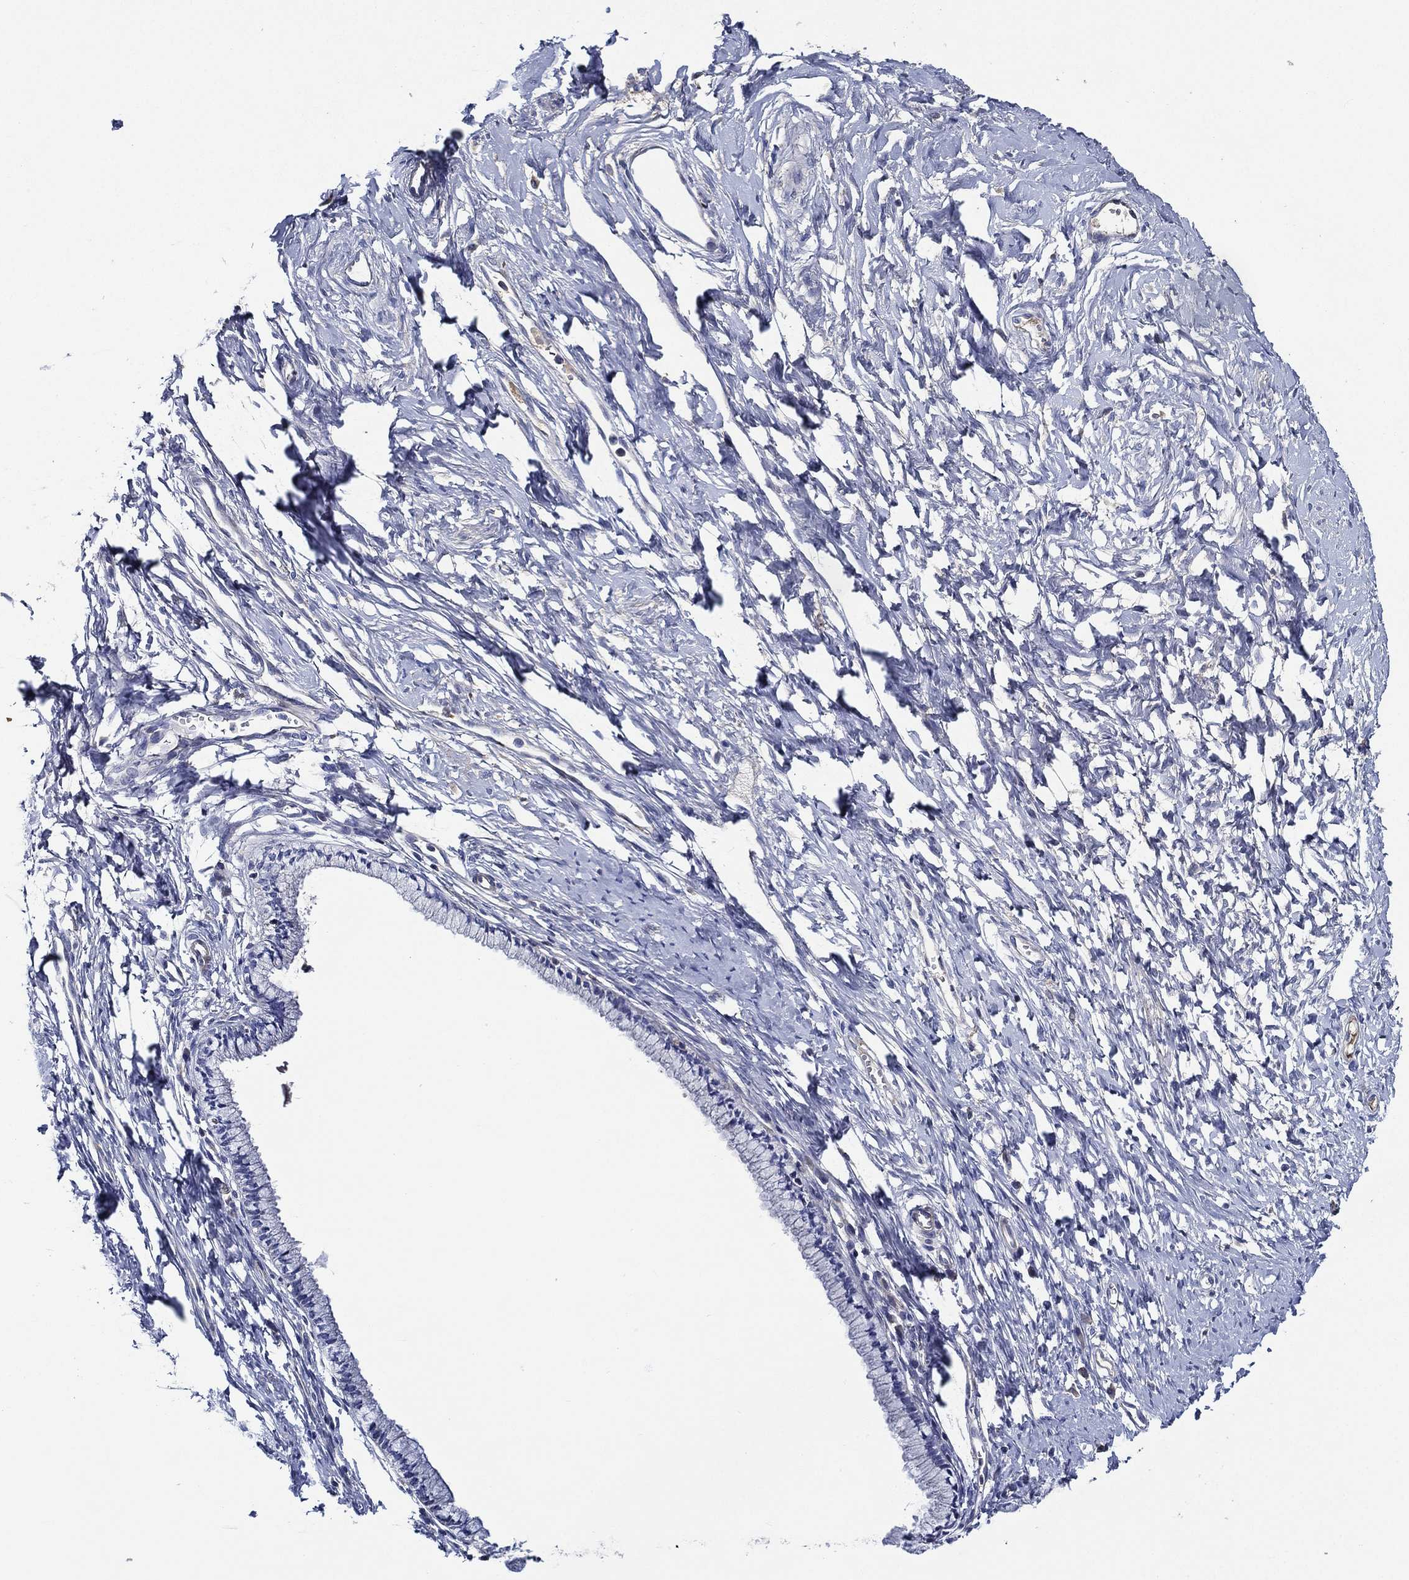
{"staining": {"intensity": "negative", "quantity": "none", "location": "none"}, "tissue": "cervix", "cell_type": "Glandular cells", "image_type": "normal", "snomed": [{"axis": "morphology", "description": "Normal tissue, NOS"}, {"axis": "topography", "description": "Cervix"}], "caption": "Immunohistochemical staining of benign human cervix exhibits no significant positivity in glandular cells.", "gene": "TMPRSS11D", "patient": {"sex": "female", "age": 40}}